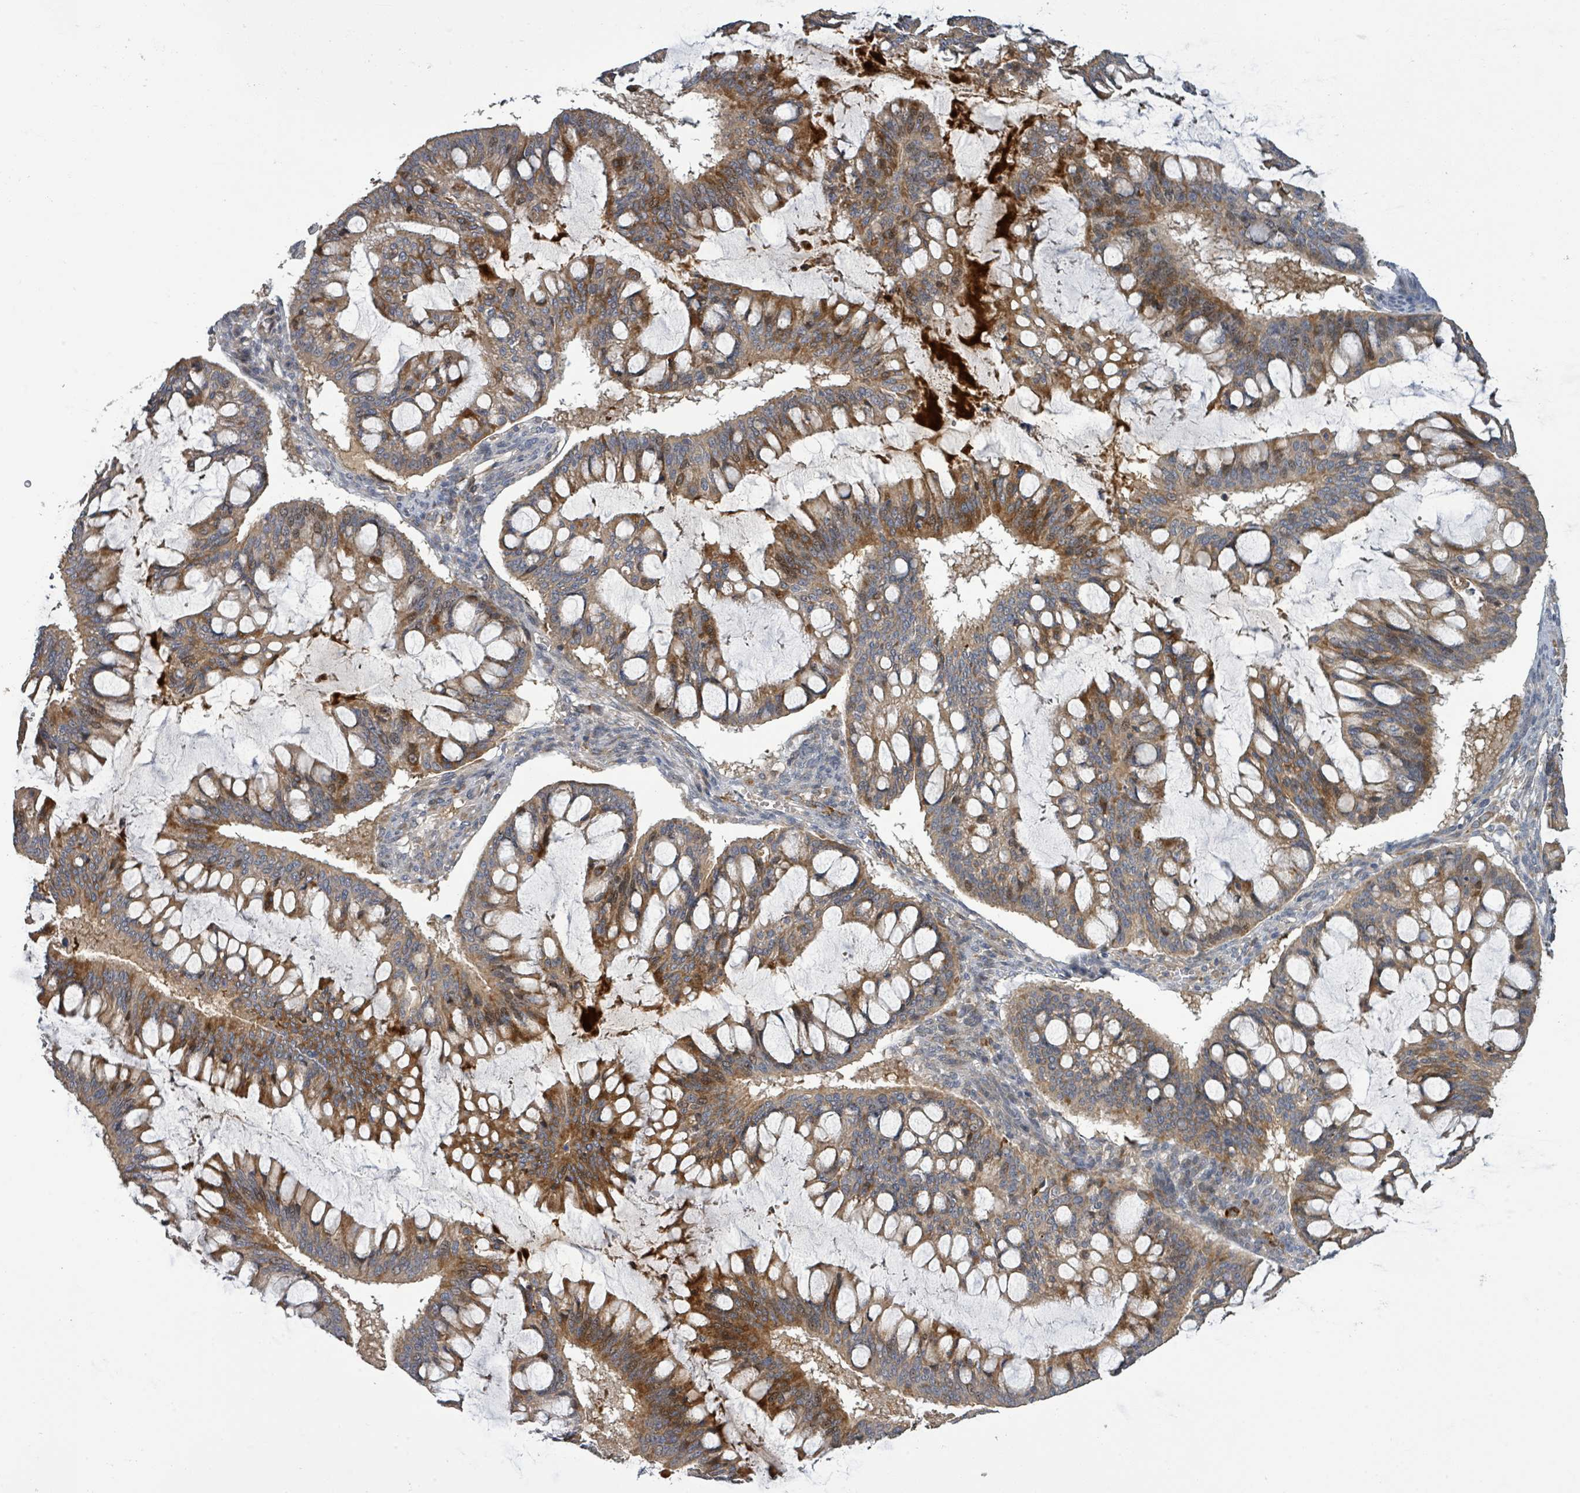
{"staining": {"intensity": "moderate", "quantity": ">75%", "location": "cytoplasmic/membranous"}, "tissue": "ovarian cancer", "cell_type": "Tumor cells", "image_type": "cancer", "snomed": [{"axis": "morphology", "description": "Cystadenocarcinoma, mucinous, NOS"}, {"axis": "topography", "description": "Ovary"}], "caption": "Ovarian mucinous cystadenocarcinoma stained with IHC demonstrates moderate cytoplasmic/membranous positivity in about >75% of tumor cells.", "gene": "STARD4", "patient": {"sex": "female", "age": 73}}